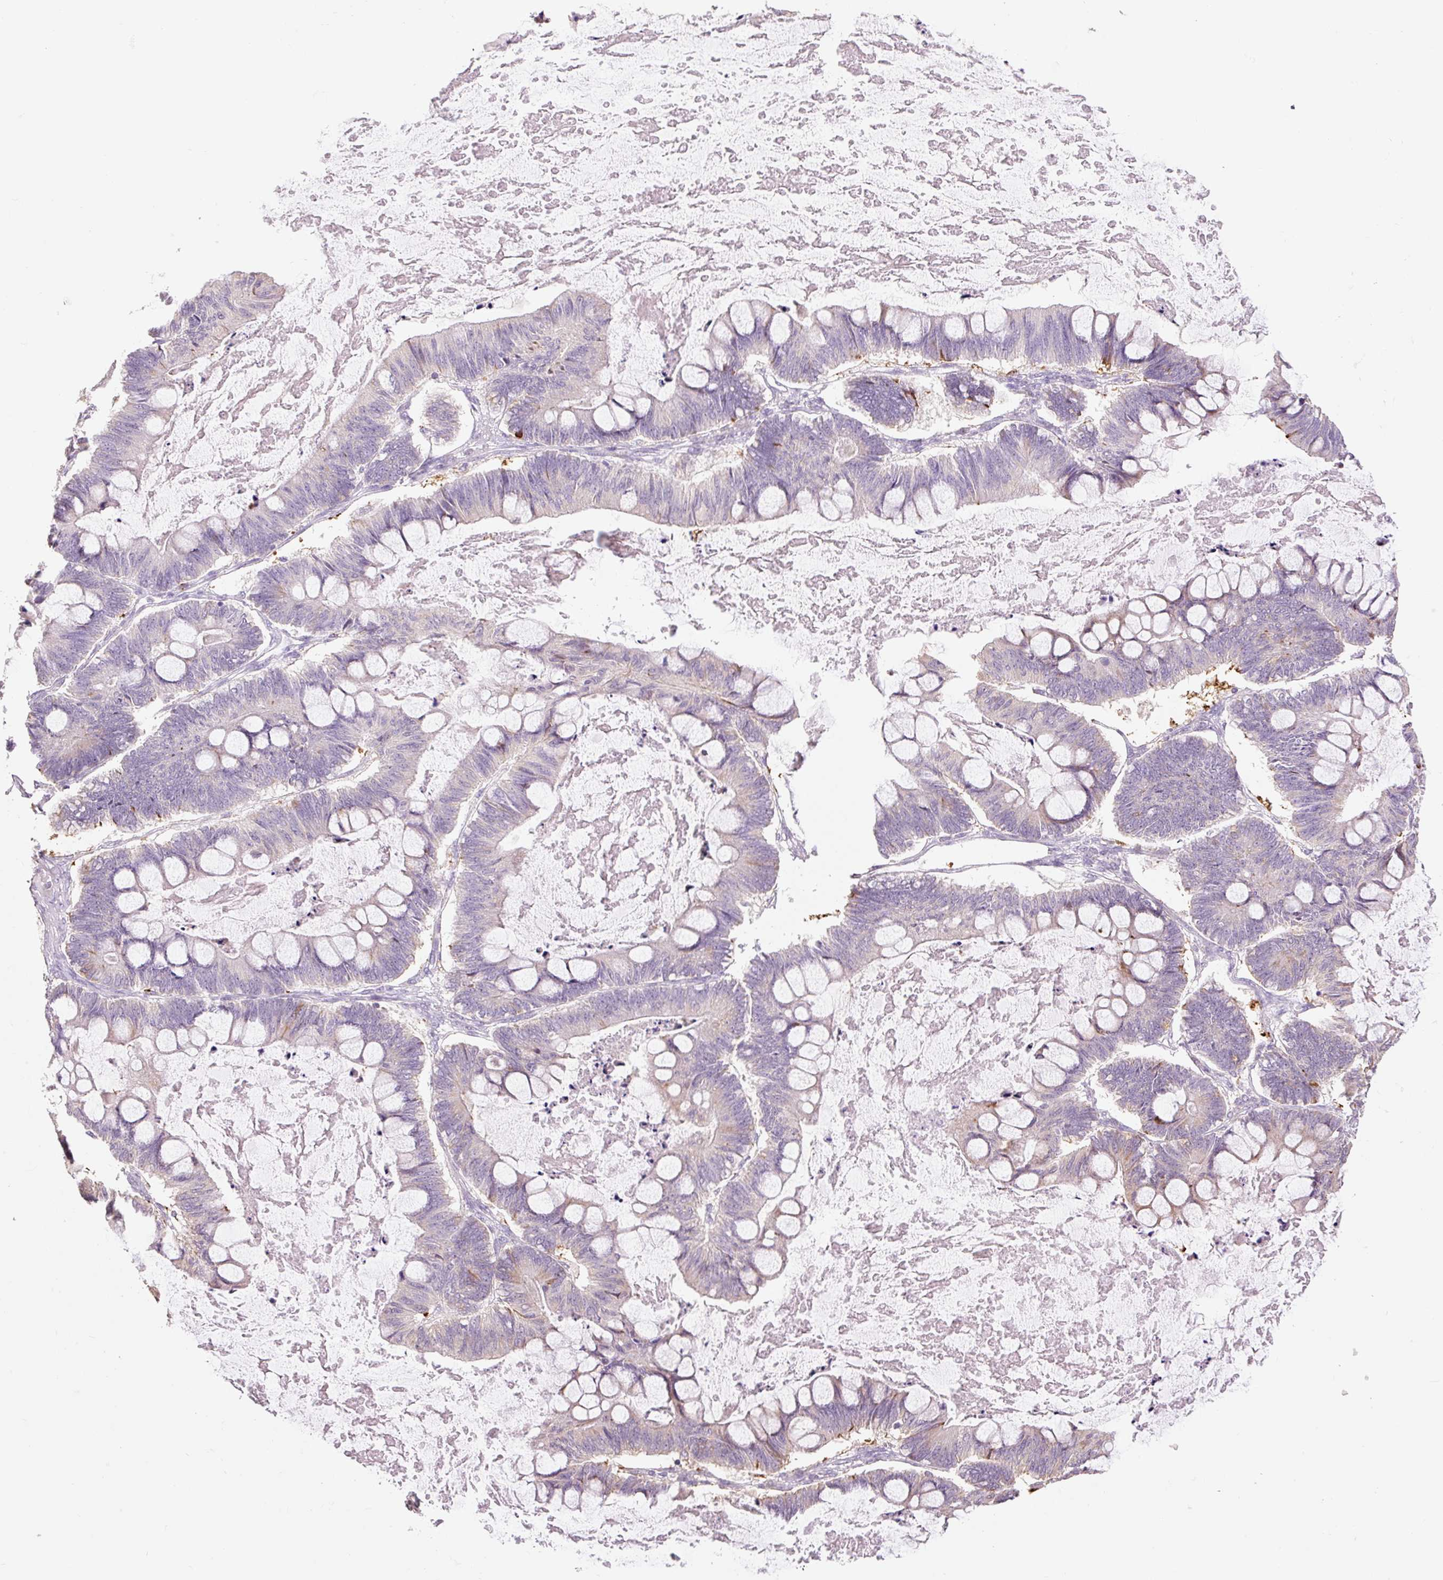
{"staining": {"intensity": "negative", "quantity": "none", "location": "none"}, "tissue": "ovarian cancer", "cell_type": "Tumor cells", "image_type": "cancer", "snomed": [{"axis": "morphology", "description": "Cystadenocarcinoma, mucinous, NOS"}, {"axis": "topography", "description": "Ovary"}], "caption": "Ovarian mucinous cystadenocarcinoma was stained to show a protein in brown. There is no significant expression in tumor cells.", "gene": "HAX1", "patient": {"sex": "female", "age": 61}}